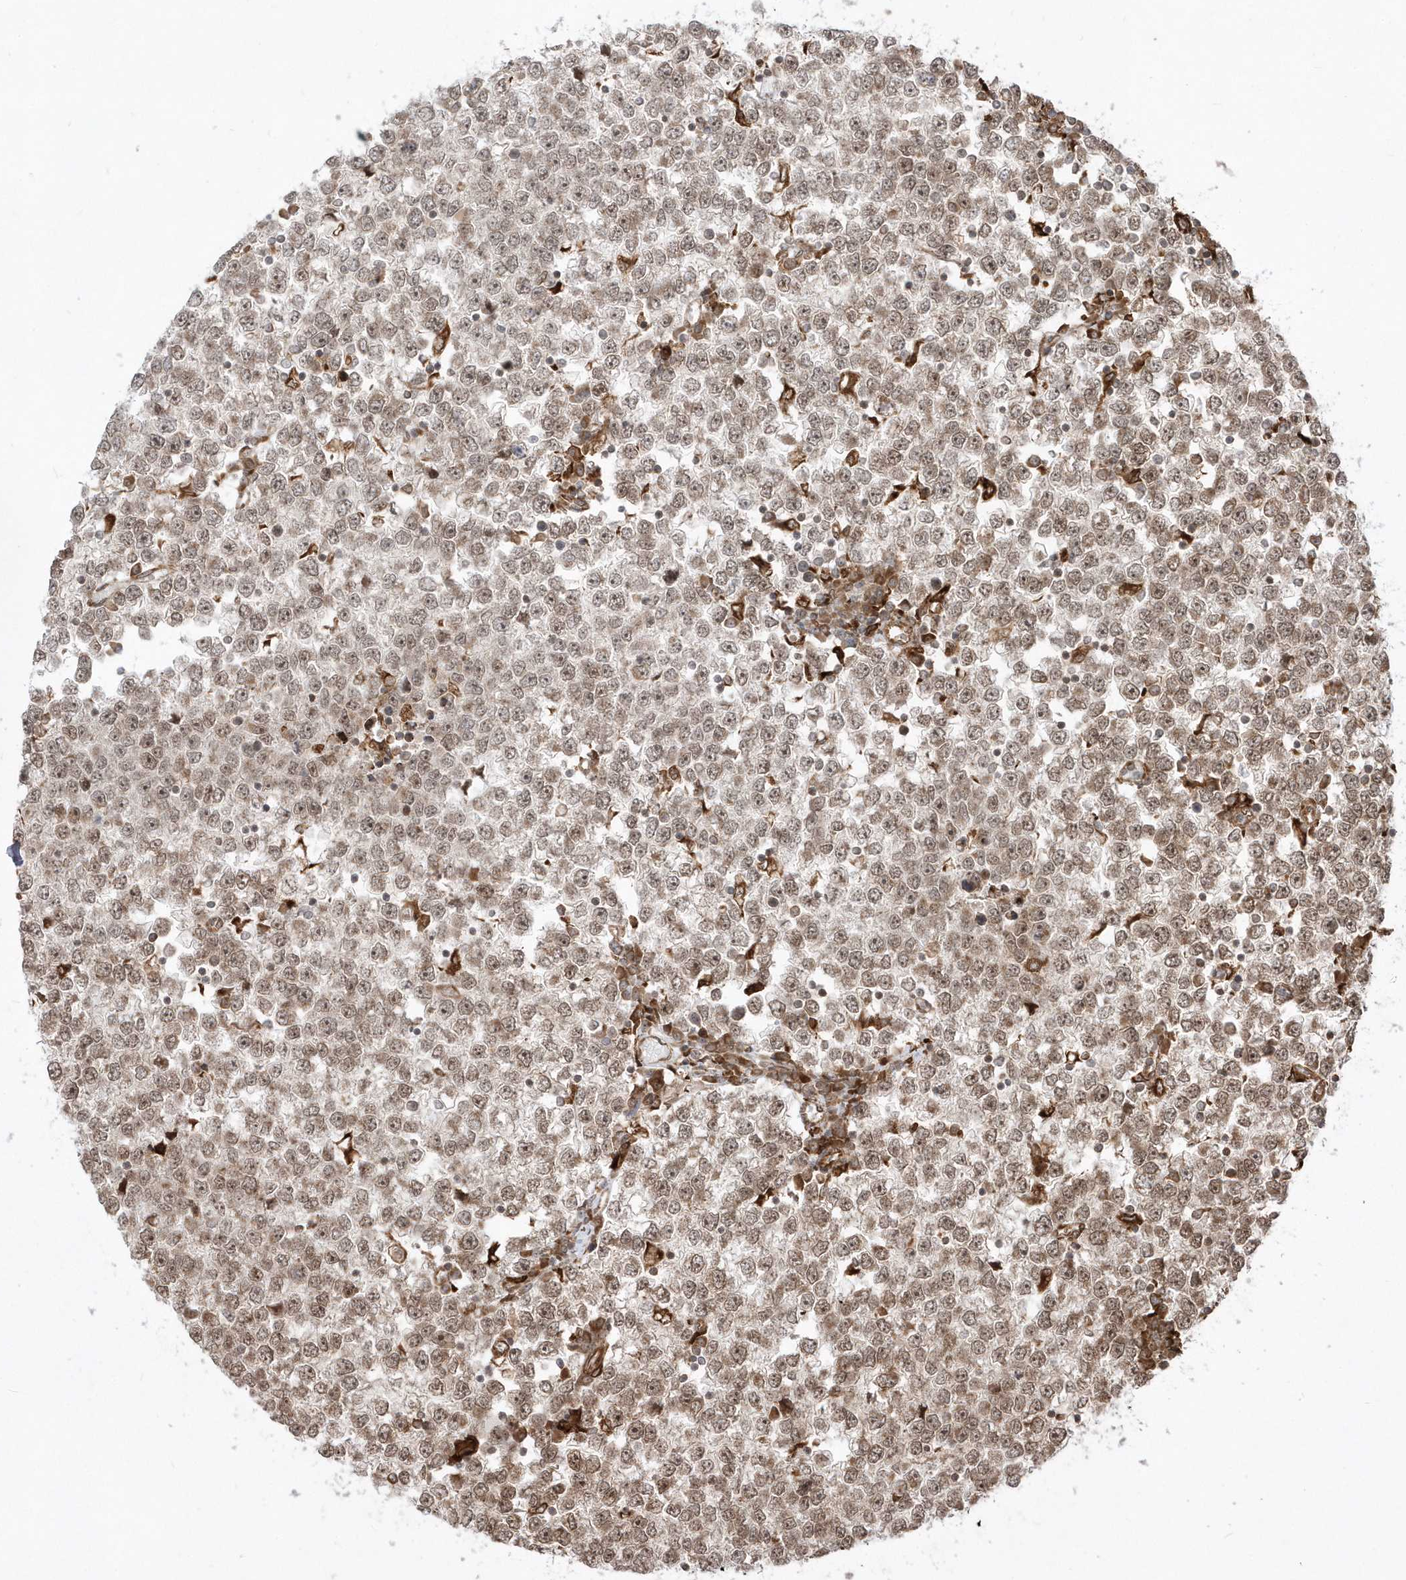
{"staining": {"intensity": "moderate", "quantity": ">75%", "location": "cytoplasmic/membranous,nuclear"}, "tissue": "testis cancer", "cell_type": "Tumor cells", "image_type": "cancer", "snomed": [{"axis": "morphology", "description": "Seminoma, NOS"}, {"axis": "topography", "description": "Testis"}], "caption": "Human seminoma (testis) stained with a protein marker displays moderate staining in tumor cells.", "gene": "EPC2", "patient": {"sex": "male", "age": 65}}